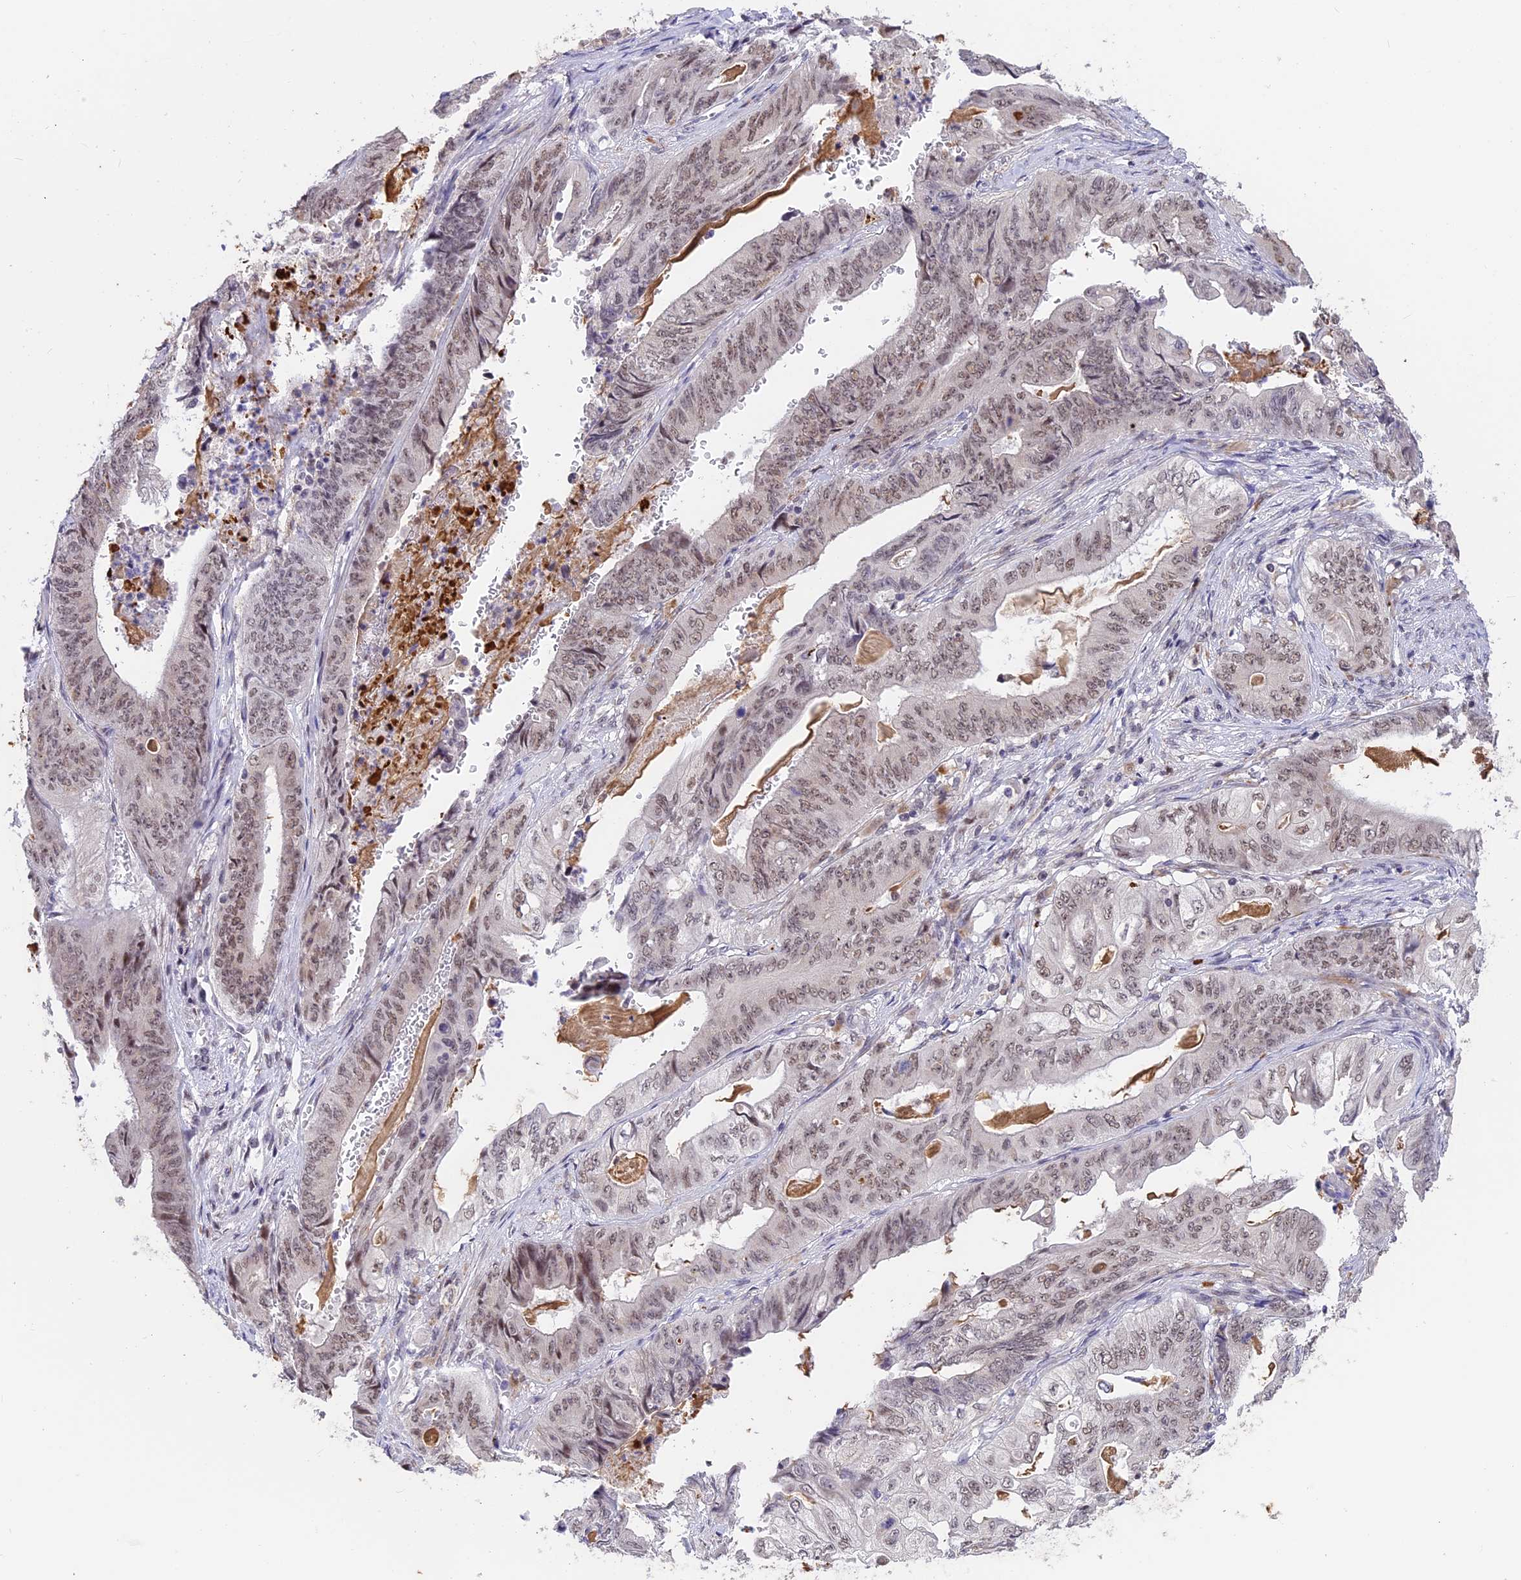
{"staining": {"intensity": "weak", "quantity": "25%-75%", "location": "nuclear"}, "tissue": "stomach cancer", "cell_type": "Tumor cells", "image_type": "cancer", "snomed": [{"axis": "morphology", "description": "Adenocarcinoma, NOS"}, {"axis": "topography", "description": "Stomach"}], "caption": "Immunohistochemical staining of human stomach cancer exhibits weak nuclear protein staining in approximately 25%-75% of tumor cells.", "gene": "POLR2C", "patient": {"sex": "female", "age": 73}}